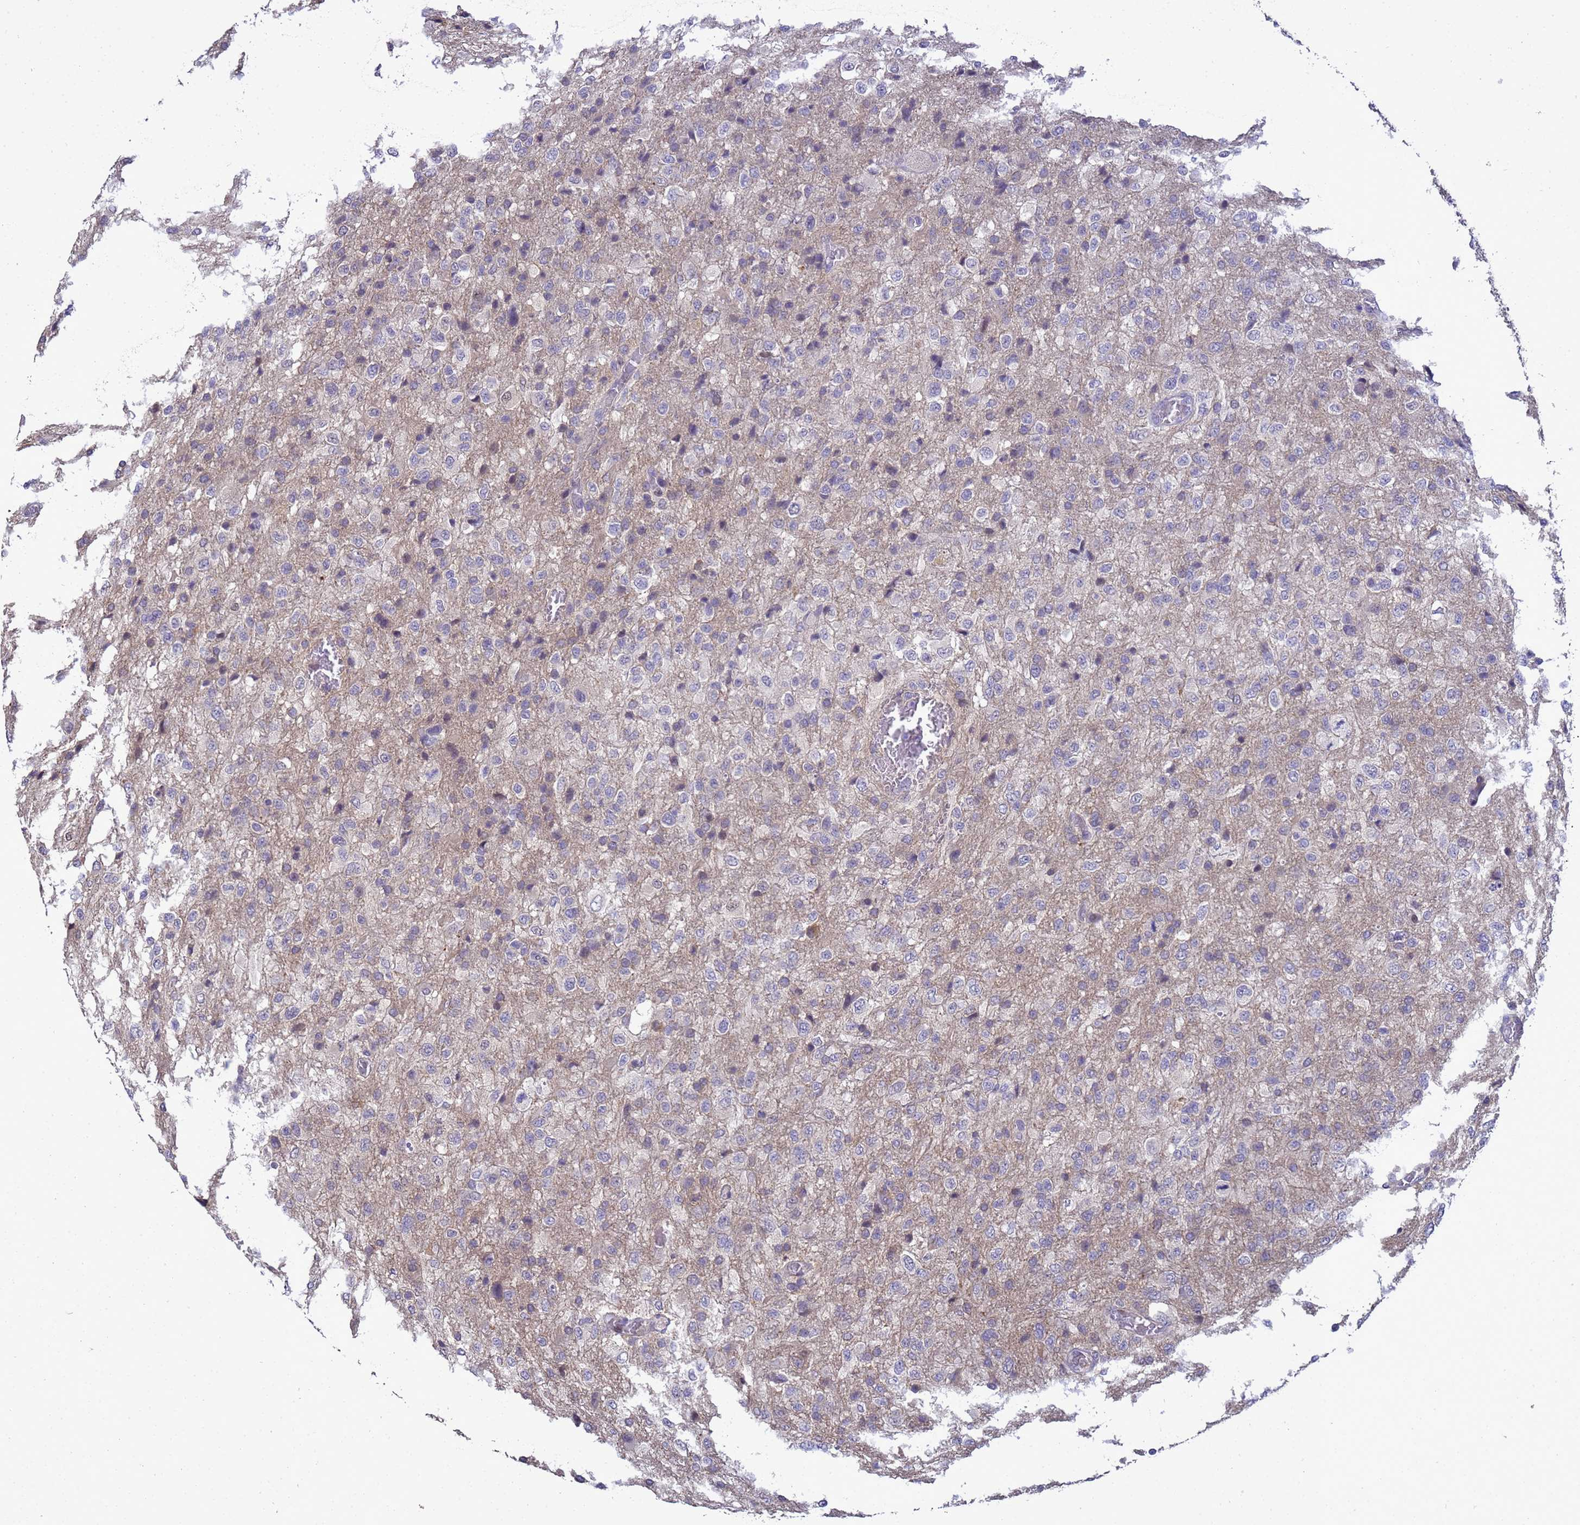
{"staining": {"intensity": "negative", "quantity": "none", "location": "none"}, "tissue": "glioma", "cell_type": "Tumor cells", "image_type": "cancer", "snomed": [{"axis": "morphology", "description": "Glioma, malignant, High grade"}, {"axis": "topography", "description": "Brain"}], "caption": "High power microscopy photomicrograph of an immunohistochemistry image of malignant glioma (high-grade), revealing no significant staining in tumor cells.", "gene": "TMEM74B", "patient": {"sex": "female", "age": 74}}